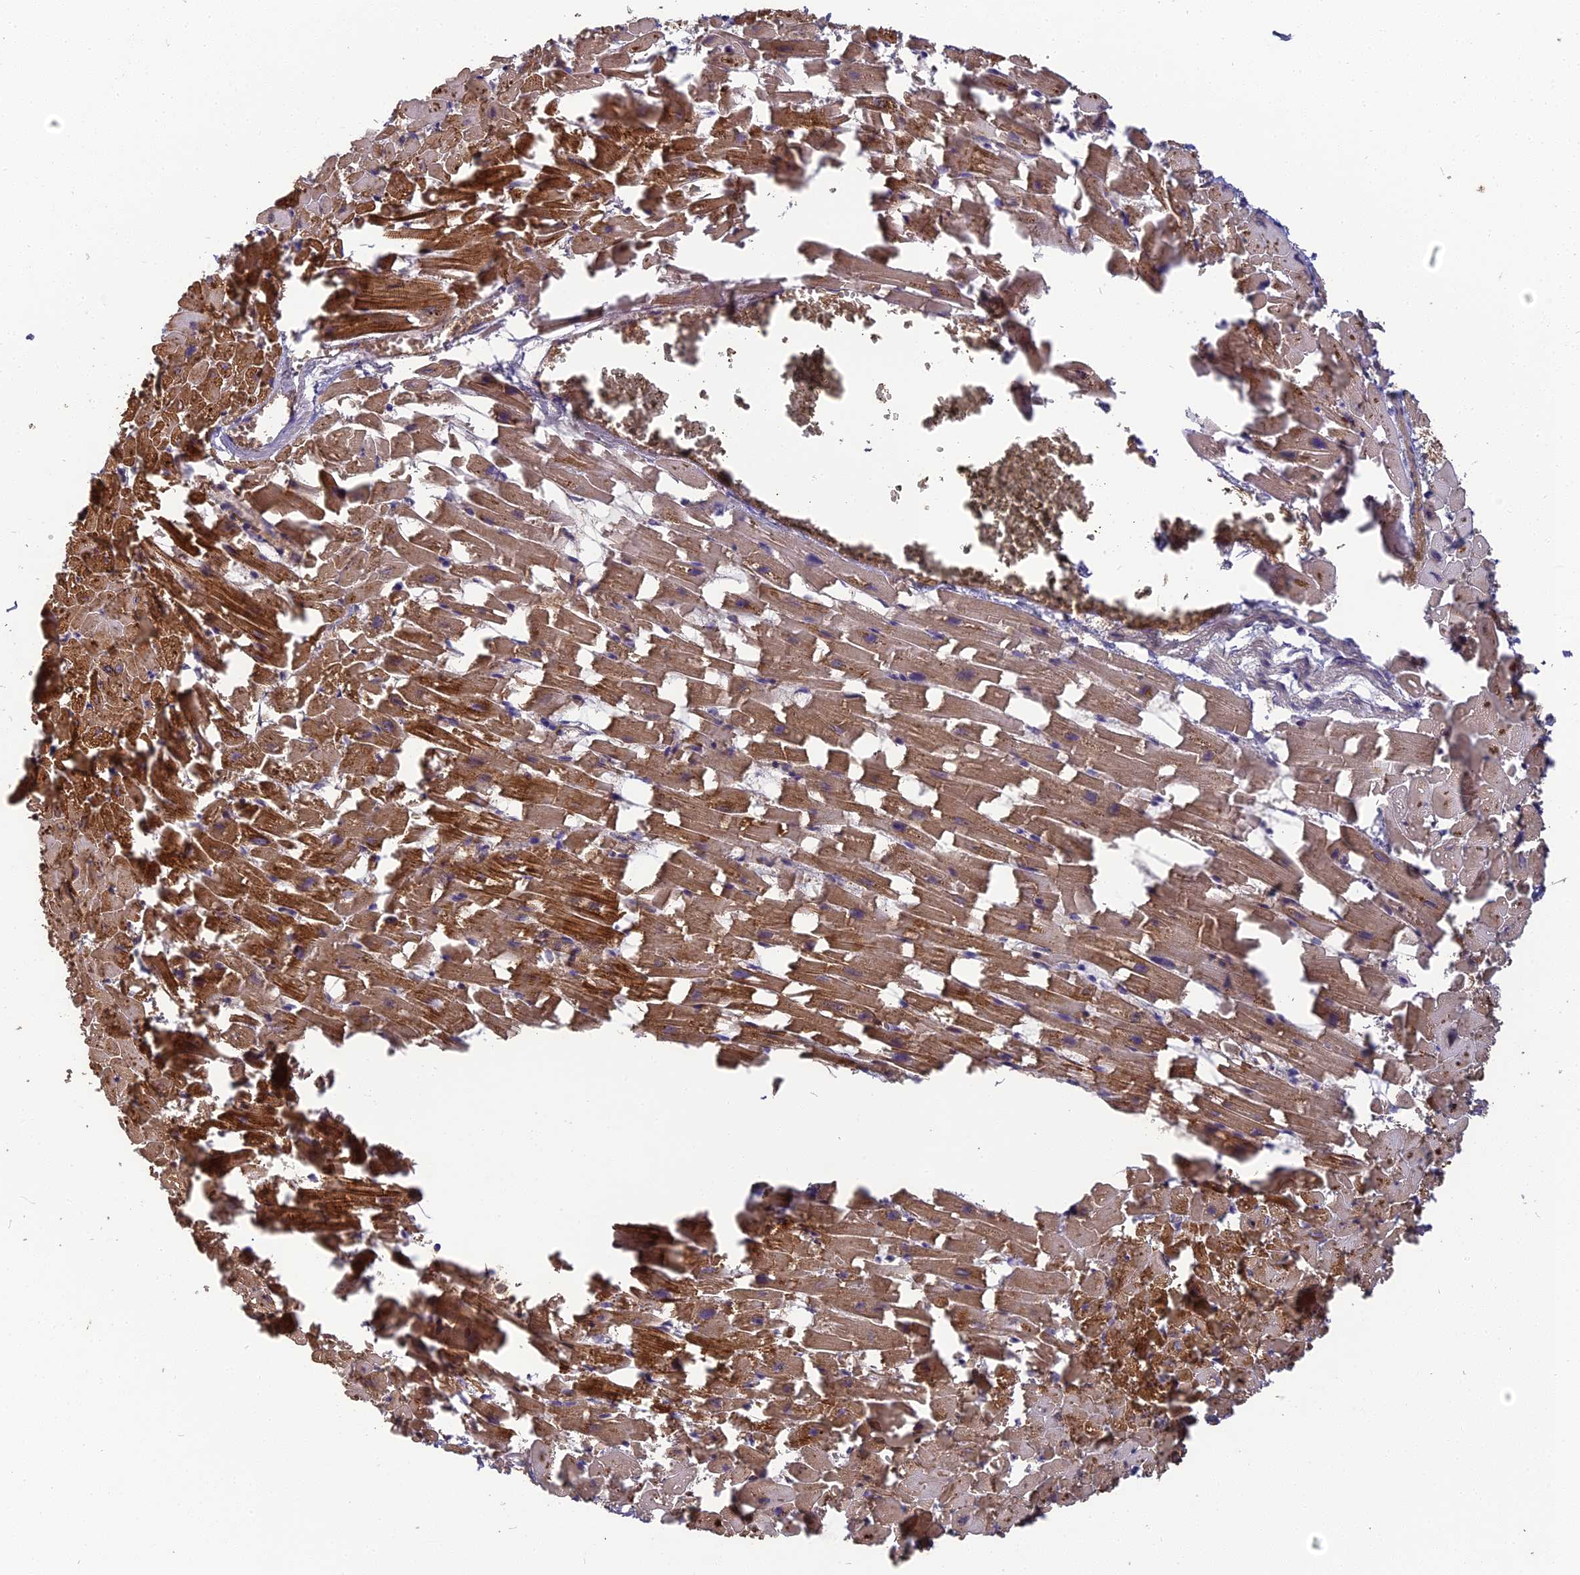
{"staining": {"intensity": "strong", "quantity": ">75%", "location": "cytoplasmic/membranous"}, "tissue": "heart muscle", "cell_type": "Cardiomyocytes", "image_type": "normal", "snomed": [{"axis": "morphology", "description": "Normal tissue, NOS"}, {"axis": "topography", "description": "Heart"}], "caption": "This is an image of IHC staining of normal heart muscle, which shows strong positivity in the cytoplasmic/membranous of cardiomyocytes.", "gene": "ERMAP", "patient": {"sex": "female", "age": 64}}